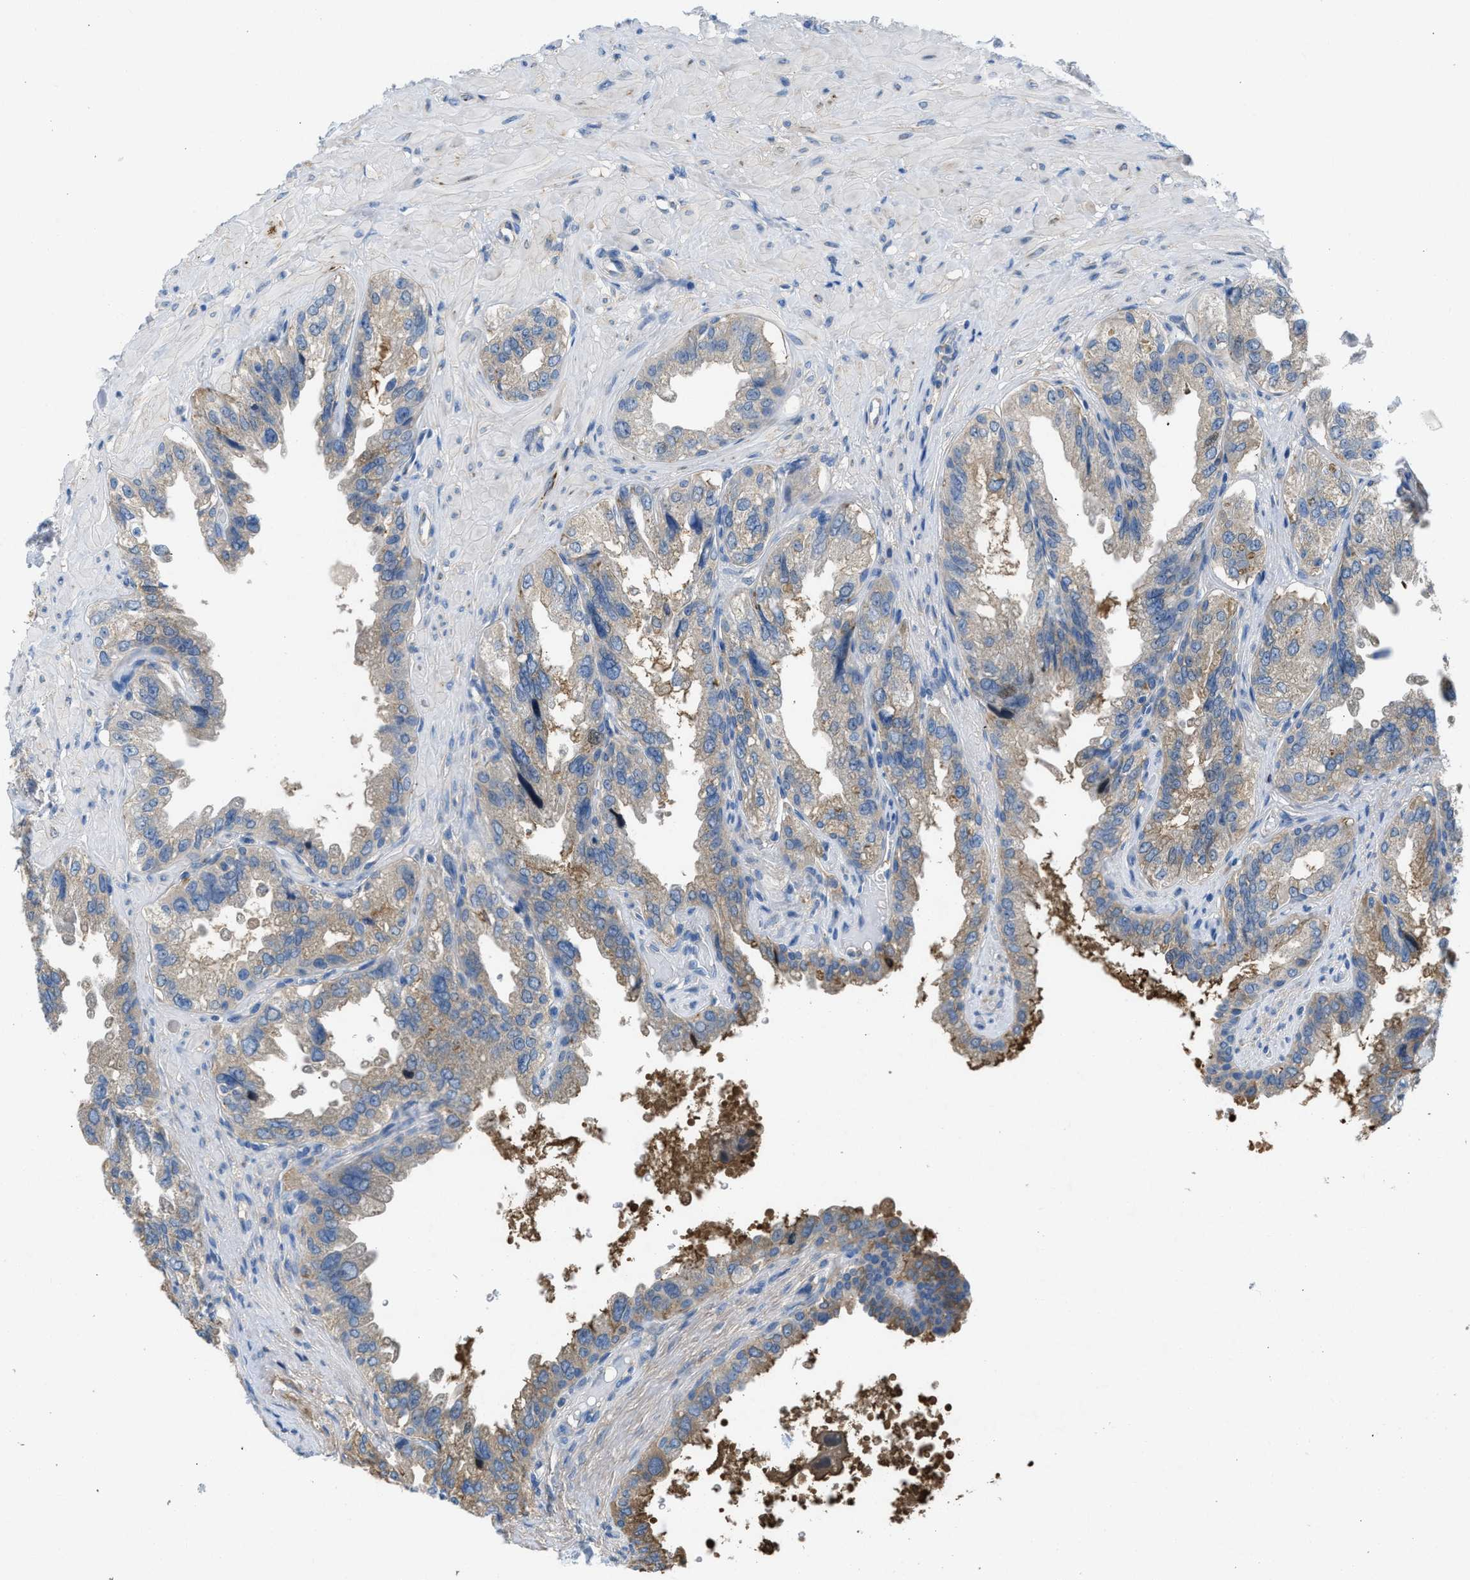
{"staining": {"intensity": "weak", "quantity": "25%-75%", "location": "cytoplasmic/membranous"}, "tissue": "seminal vesicle", "cell_type": "Glandular cells", "image_type": "normal", "snomed": [{"axis": "morphology", "description": "Normal tissue, NOS"}, {"axis": "topography", "description": "Seminal veicle"}], "caption": "IHC (DAB) staining of normal human seminal vesicle shows weak cytoplasmic/membranous protein staining in about 25%-75% of glandular cells. (IHC, brightfield microscopy, high magnification).", "gene": "BNC2", "patient": {"sex": "male", "age": 68}}